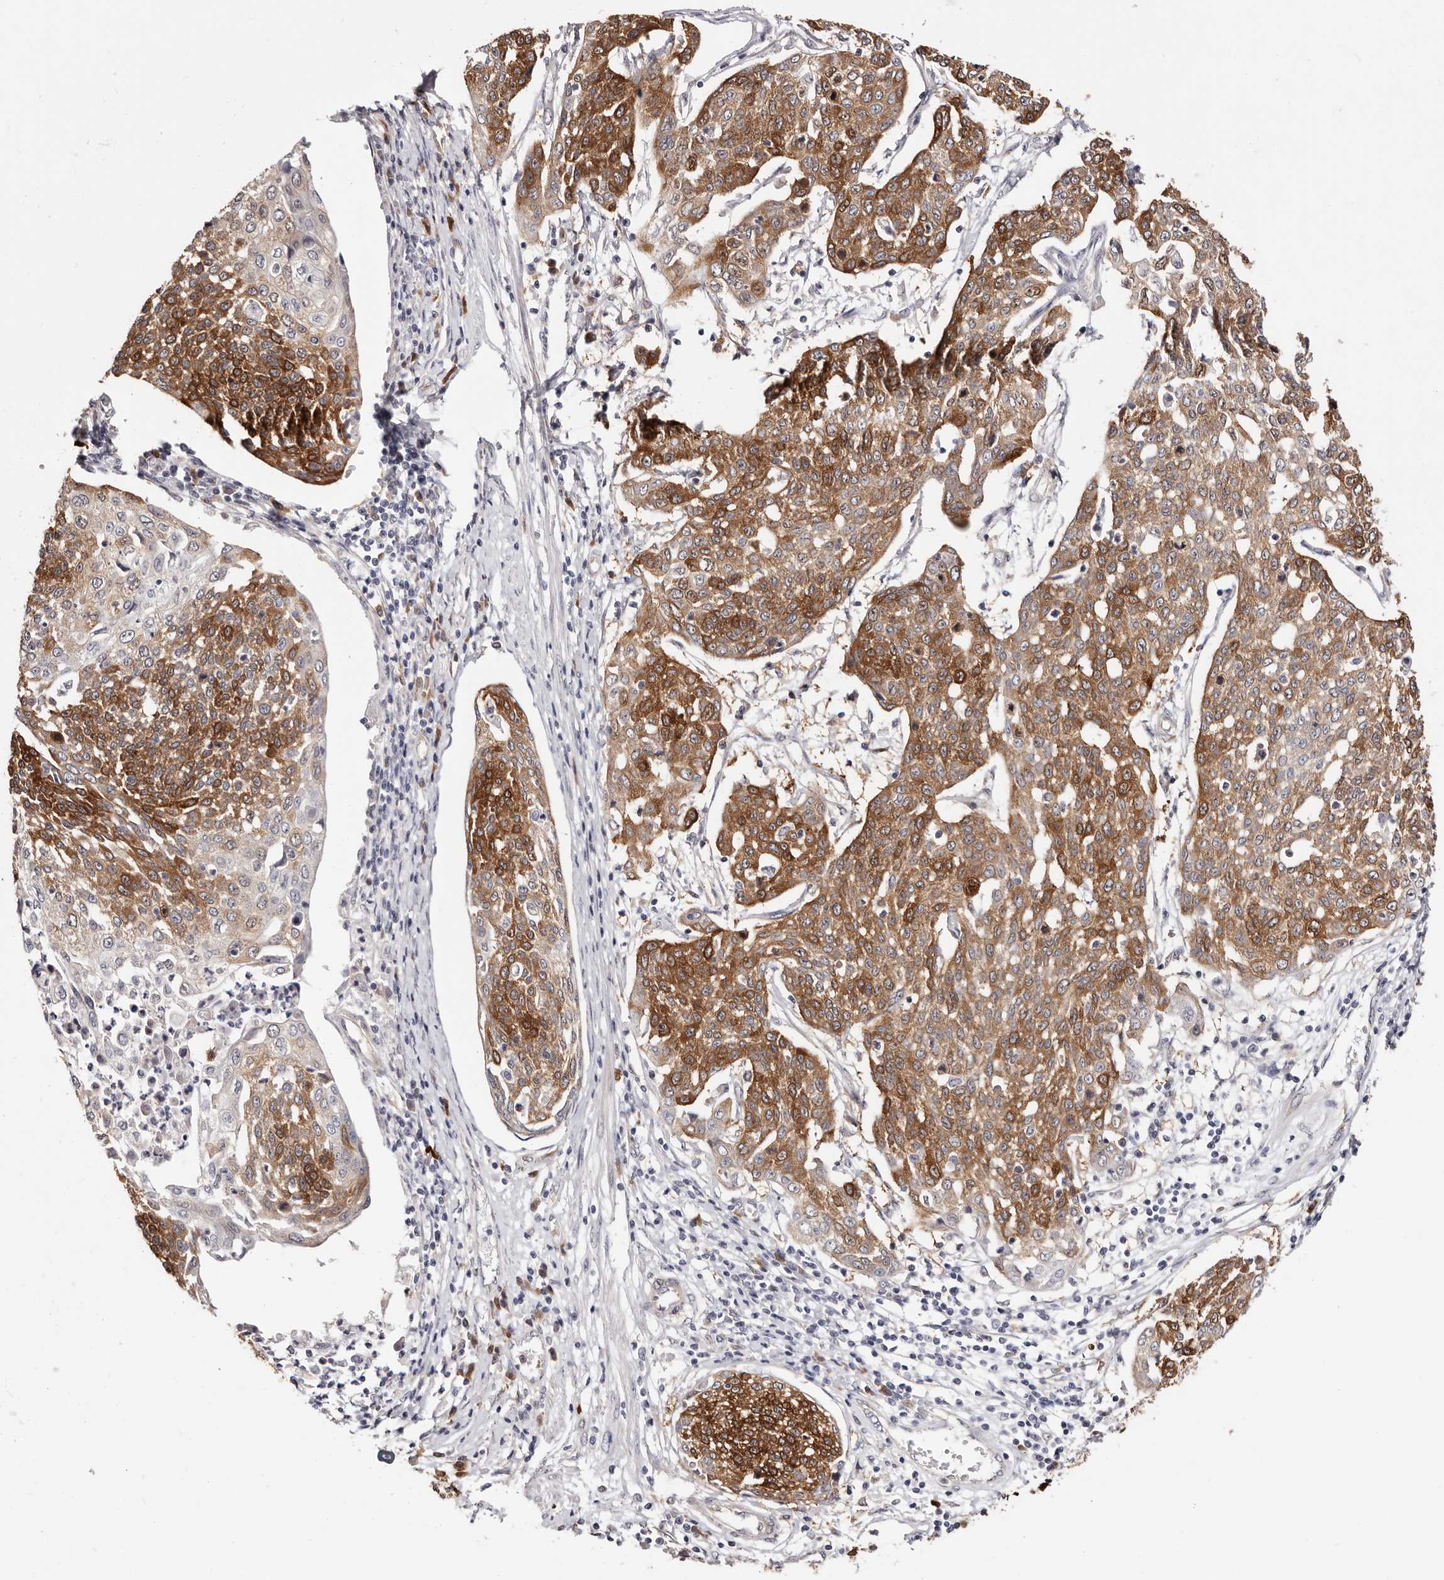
{"staining": {"intensity": "moderate", "quantity": ">75%", "location": "cytoplasmic/membranous"}, "tissue": "cervical cancer", "cell_type": "Tumor cells", "image_type": "cancer", "snomed": [{"axis": "morphology", "description": "Squamous cell carcinoma, NOS"}, {"axis": "topography", "description": "Cervix"}], "caption": "The photomicrograph shows immunohistochemical staining of cervical squamous cell carcinoma. There is moderate cytoplasmic/membranous positivity is seen in approximately >75% of tumor cells. The staining was performed using DAB to visualize the protein expression in brown, while the nuclei were stained in blue with hematoxylin (Magnification: 20x).", "gene": "GFOD1", "patient": {"sex": "female", "age": 34}}